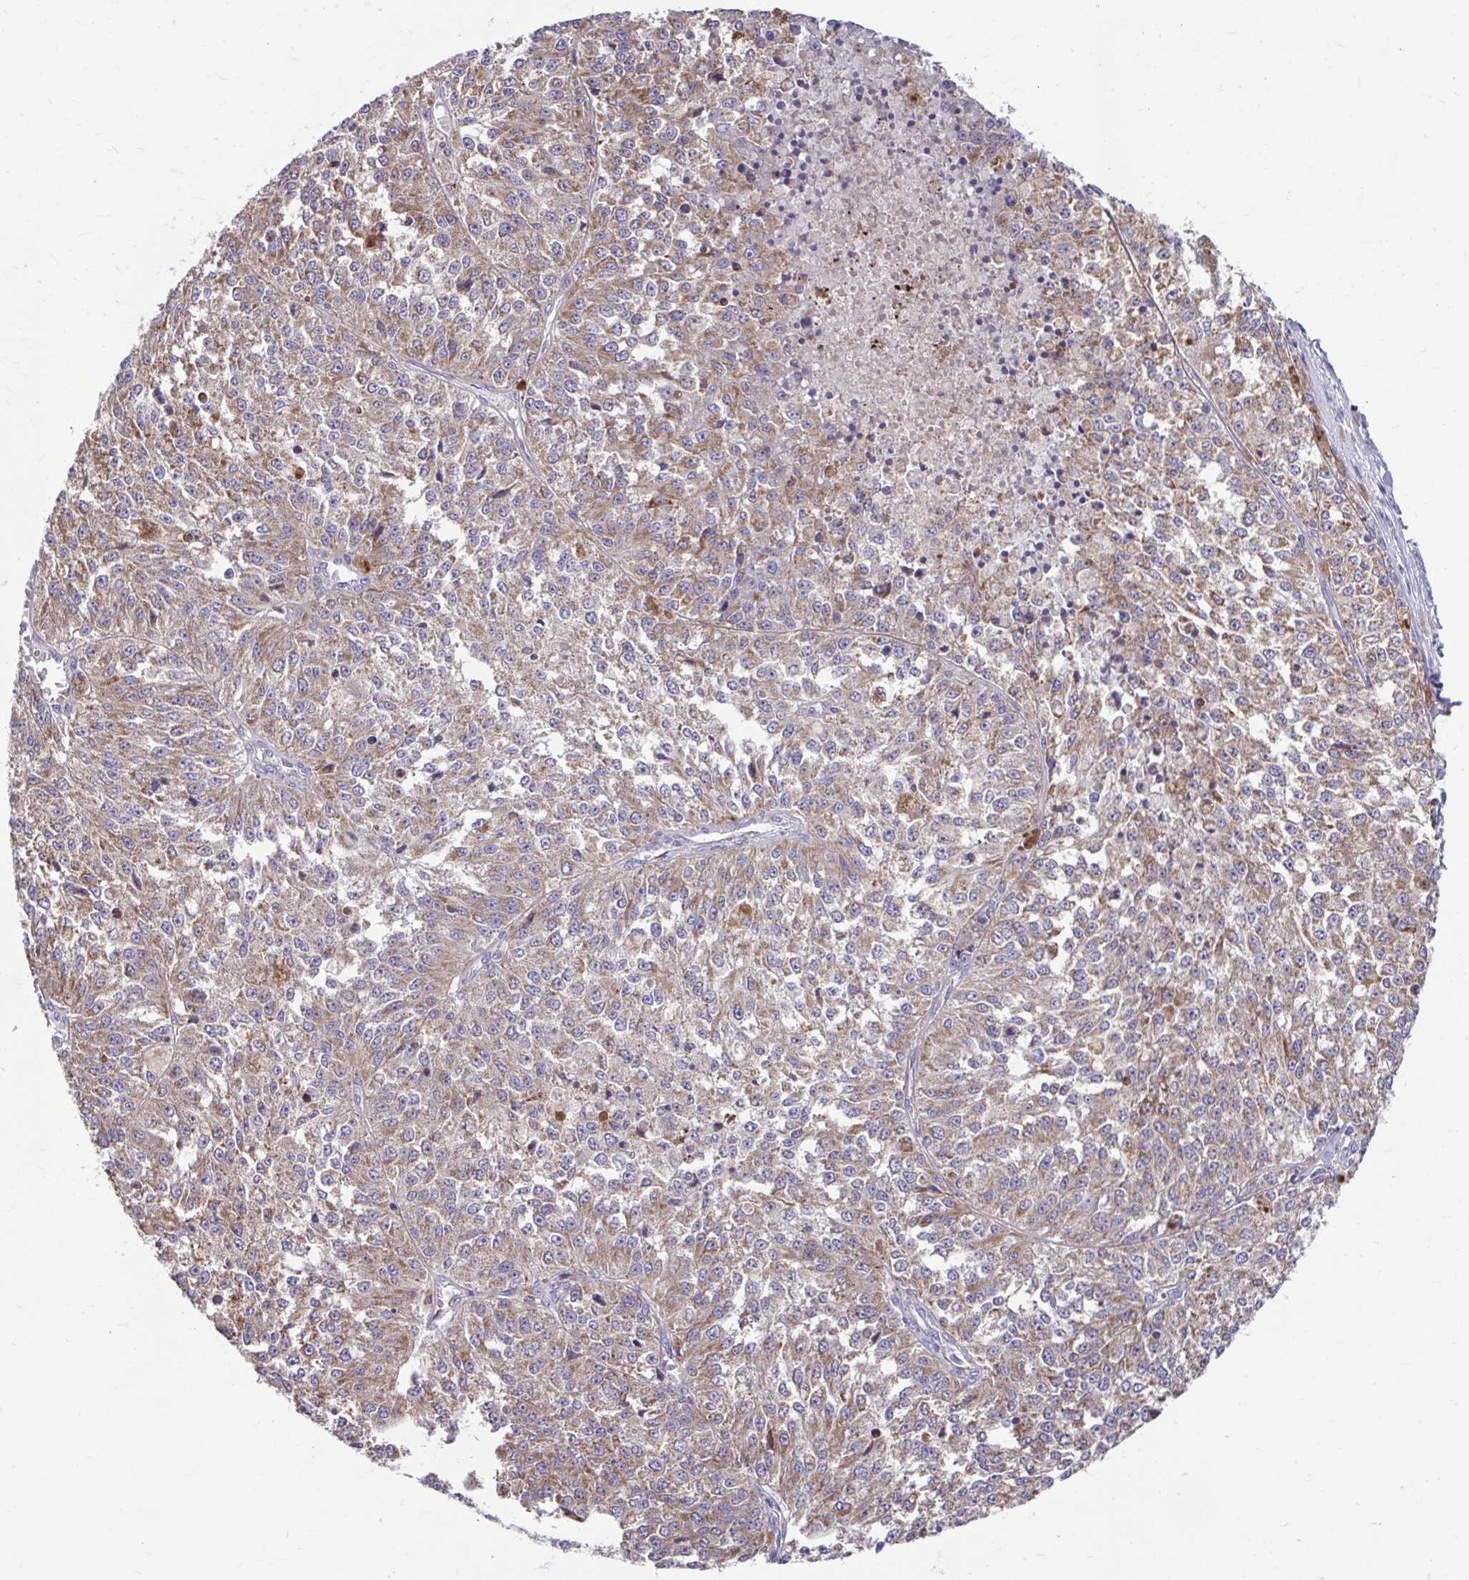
{"staining": {"intensity": "moderate", "quantity": ">75%", "location": "cytoplasmic/membranous"}, "tissue": "melanoma", "cell_type": "Tumor cells", "image_type": "cancer", "snomed": [{"axis": "morphology", "description": "Malignant melanoma, Metastatic site"}, {"axis": "topography", "description": "Lymph node"}], "caption": "IHC of human malignant melanoma (metastatic site) exhibits medium levels of moderate cytoplasmic/membranous positivity in approximately >75% of tumor cells.", "gene": "LINGO4", "patient": {"sex": "female", "age": 64}}